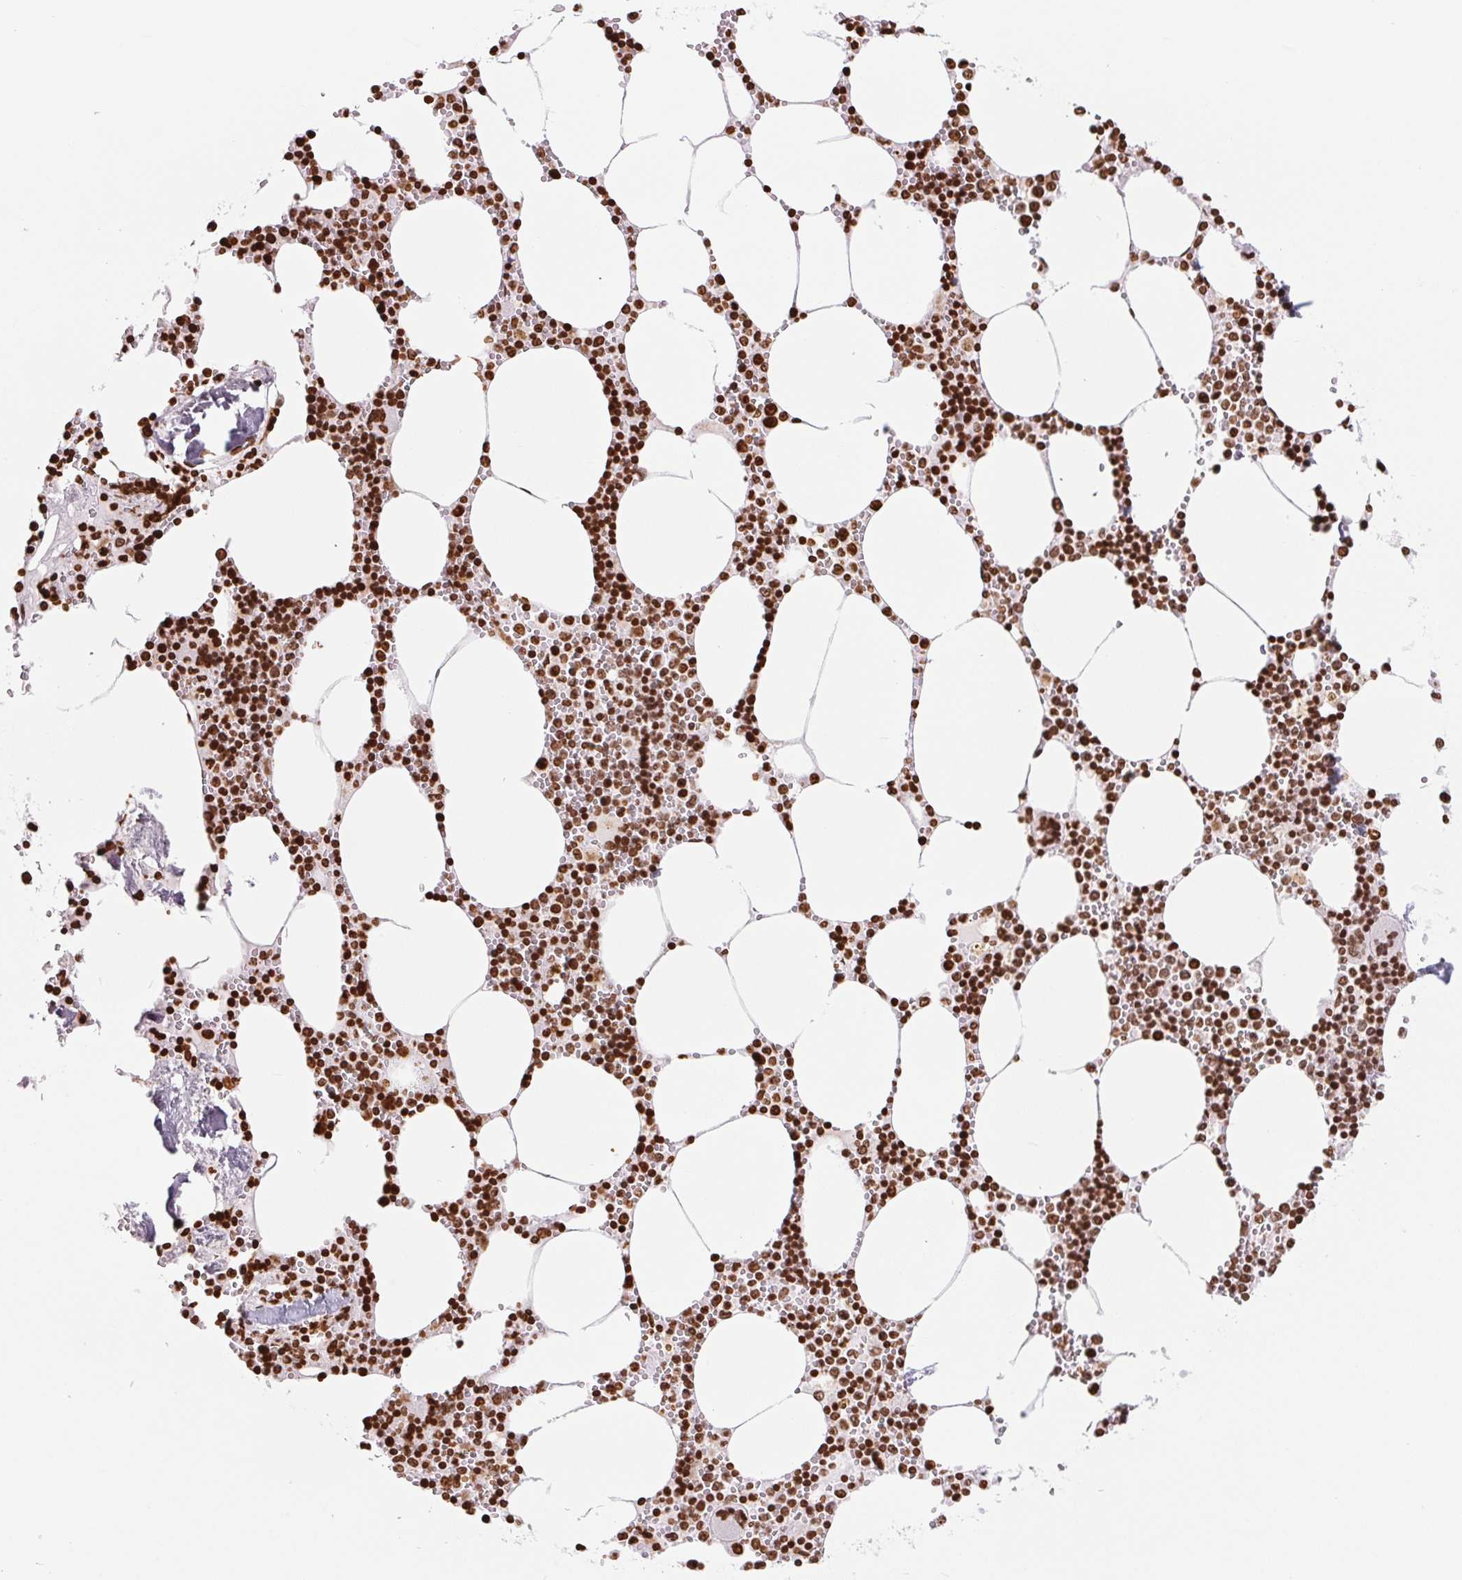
{"staining": {"intensity": "strong", "quantity": ">75%", "location": "nuclear"}, "tissue": "bone marrow", "cell_type": "Hematopoietic cells", "image_type": "normal", "snomed": [{"axis": "morphology", "description": "Normal tissue, NOS"}, {"axis": "topography", "description": "Bone marrow"}], "caption": "Human bone marrow stained with a protein marker shows strong staining in hematopoietic cells.", "gene": "SMIM12", "patient": {"sex": "male", "age": 54}}